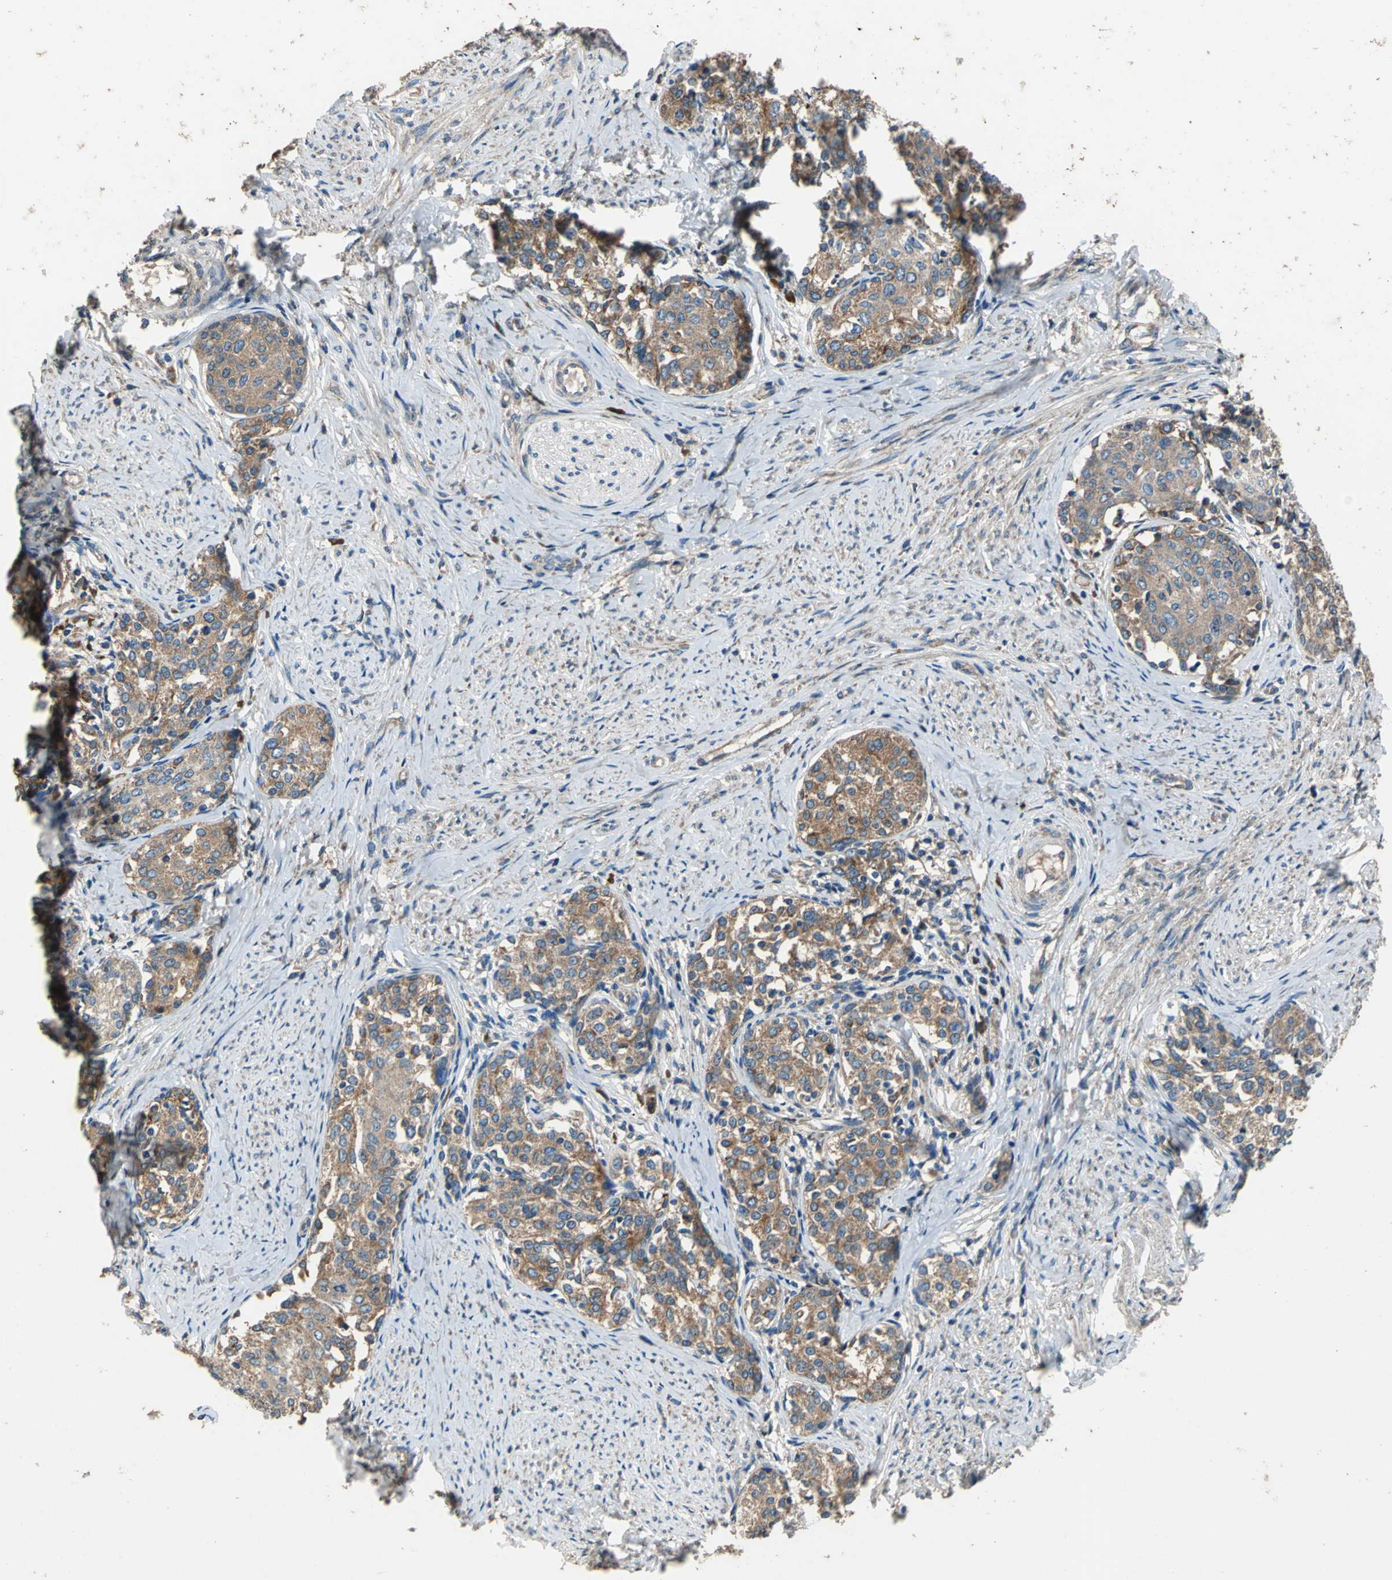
{"staining": {"intensity": "moderate", "quantity": ">75%", "location": "cytoplasmic/membranous"}, "tissue": "cervical cancer", "cell_type": "Tumor cells", "image_type": "cancer", "snomed": [{"axis": "morphology", "description": "Squamous cell carcinoma, NOS"}, {"axis": "morphology", "description": "Adenocarcinoma, NOS"}, {"axis": "topography", "description": "Cervix"}], "caption": "An immunohistochemistry micrograph of tumor tissue is shown. Protein staining in brown labels moderate cytoplasmic/membranous positivity in cervical cancer (adenocarcinoma) within tumor cells. The protein is stained brown, and the nuclei are stained in blue (DAB (3,3'-diaminobenzidine) IHC with brightfield microscopy, high magnification).", "gene": "HEPH", "patient": {"sex": "female", "age": 52}}